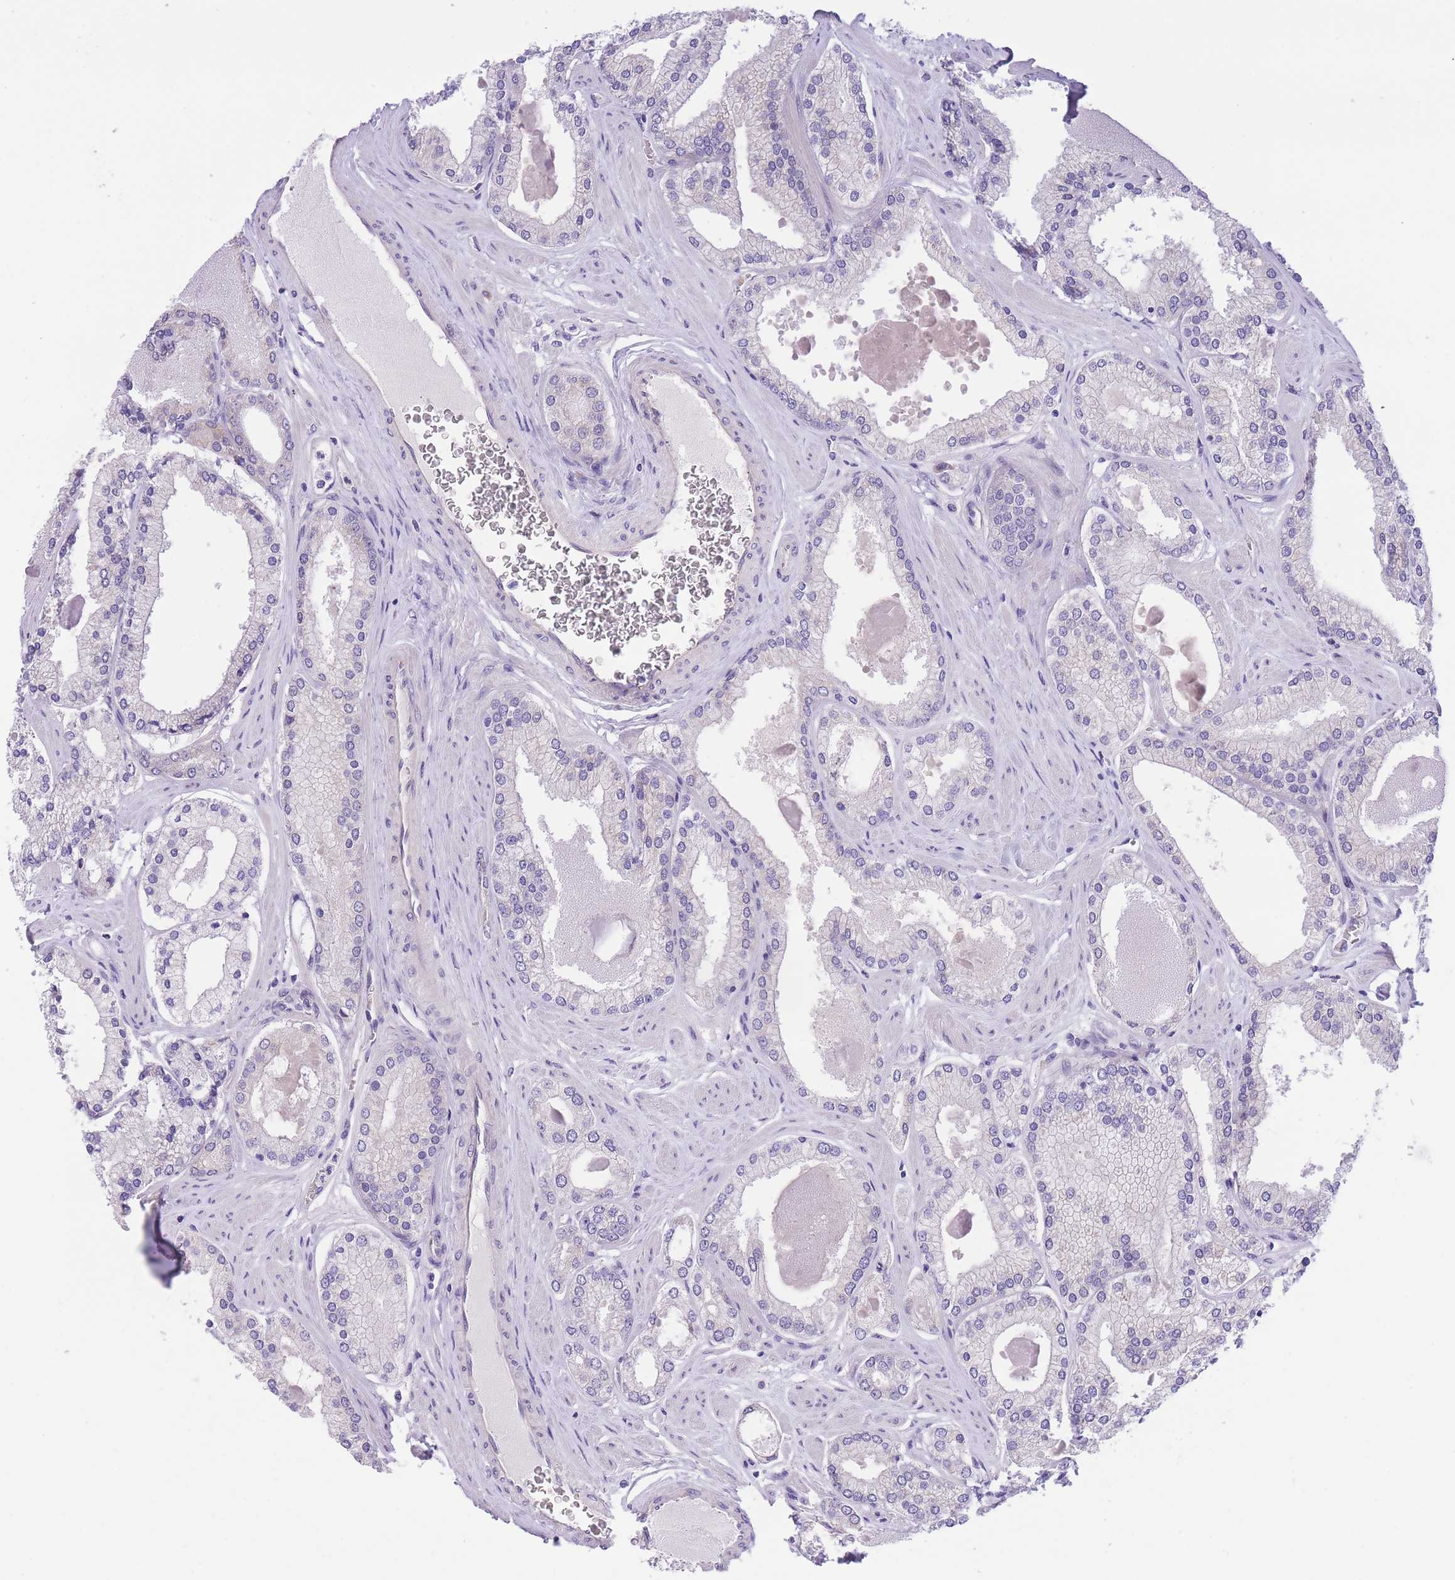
{"staining": {"intensity": "negative", "quantity": "none", "location": "none"}, "tissue": "prostate cancer", "cell_type": "Tumor cells", "image_type": "cancer", "snomed": [{"axis": "morphology", "description": "Adenocarcinoma, Low grade"}, {"axis": "topography", "description": "Prostate"}], "caption": "The photomicrograph demonstrates no significant staining in tumor cells of prostate cancer (adenocarcinoma (low-grade)).", "gene": "WWOX", "patient": {"sex": "male", "age": 42}}